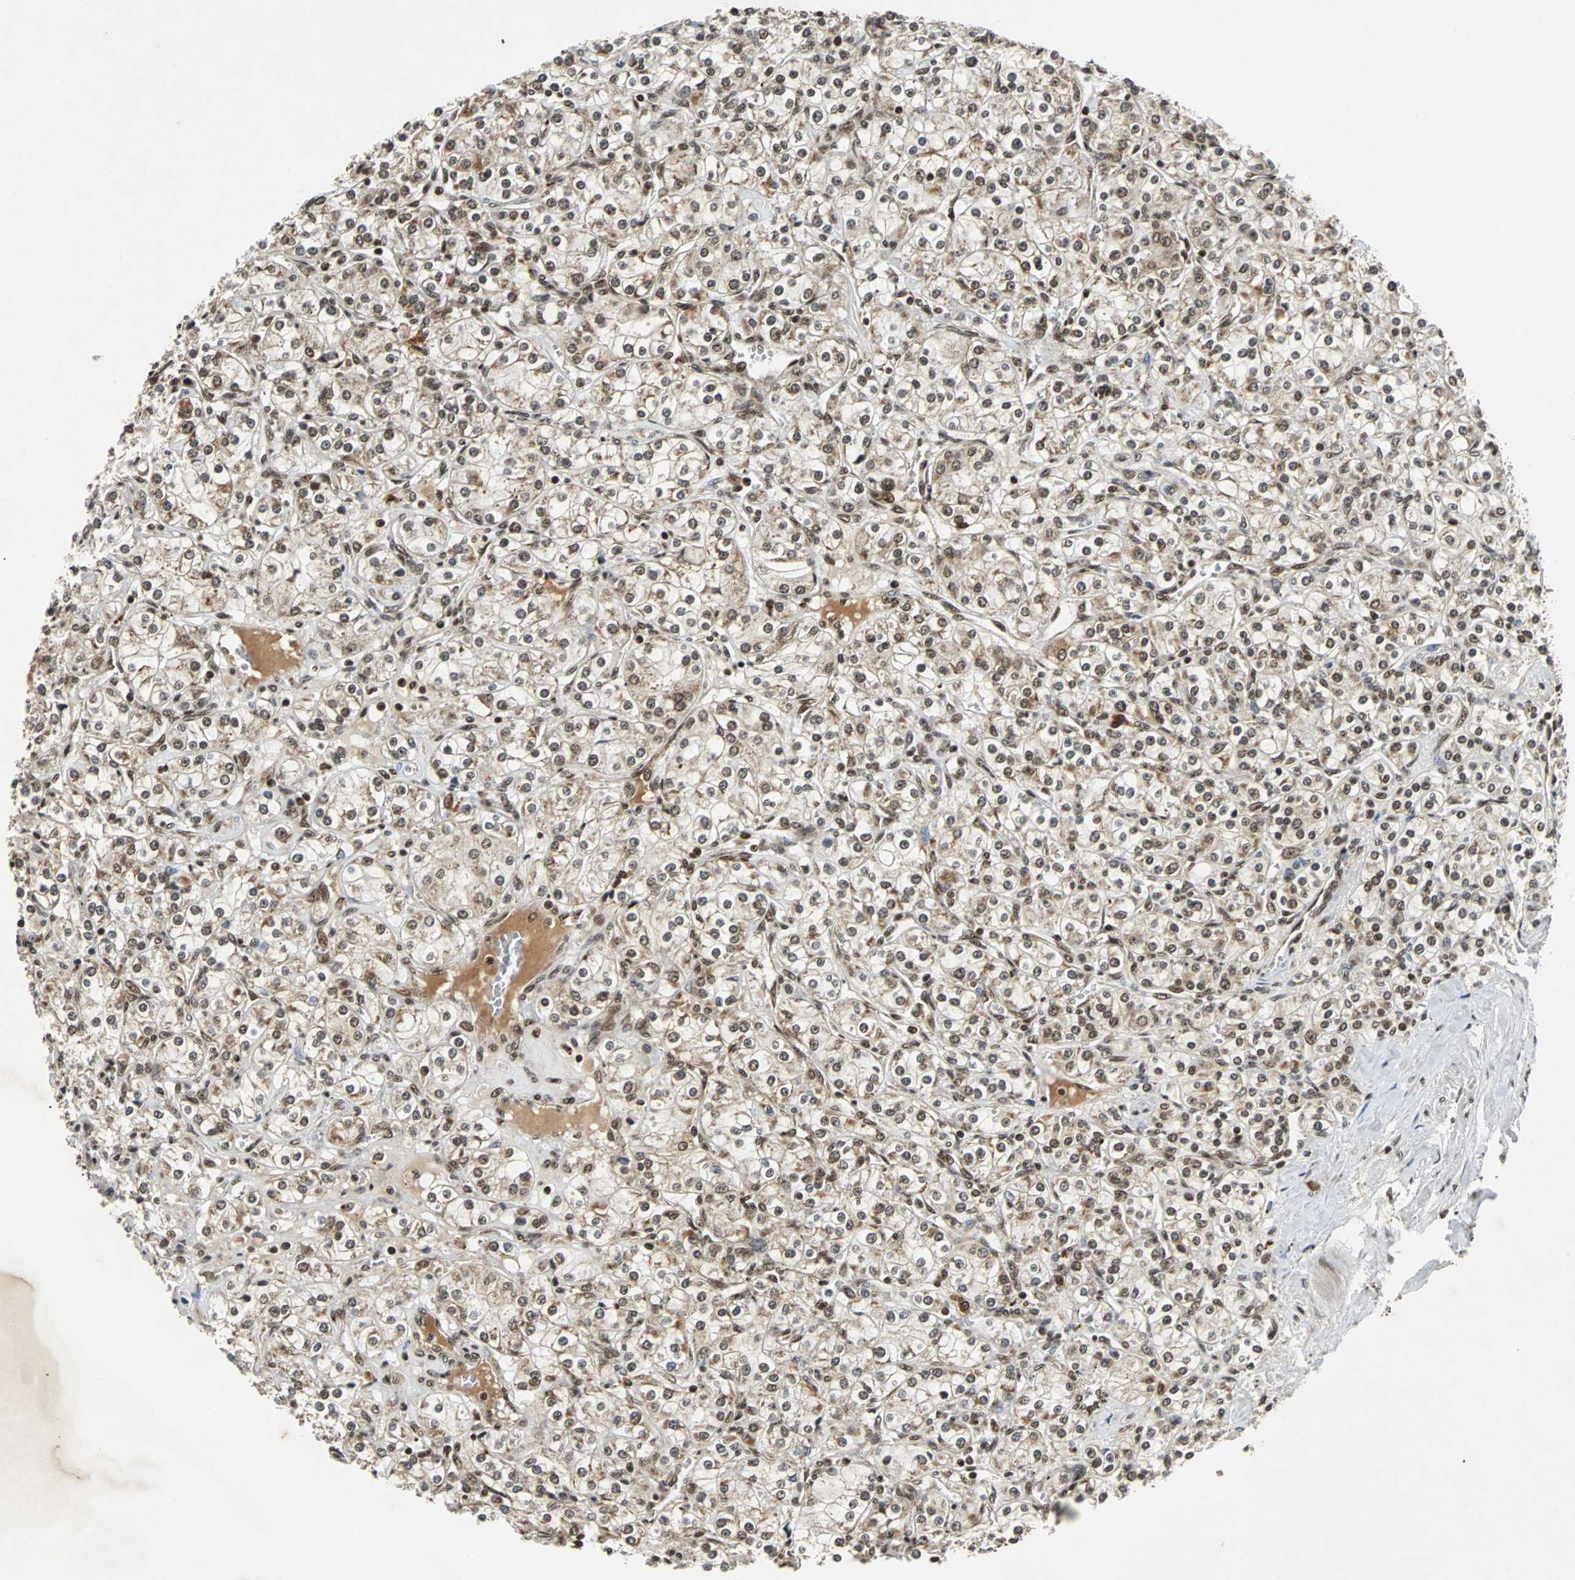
{"staining": {"intensity": "moderate", "quantity": ">75%", "location": "nuclear"}, "tissue": "renal cancer", "cell_type": "Tumor cells", "image_type": "cancer", "snomed": [{"axis": "morphology", "description": "Adenocarcinoma, NOS"}, {"axis": "topography", "description": "Kidney"}], "caption": "A medium amount of moderate nuclear staining is appreciated in approximately >75% of tumor cells in renal adenocarcinoma tissue. The staining was performed using DAB (3,3'-diaminobenzidine), with brown indicating positive protein expression. Nuclei are stained blue with hematoxylin.", "gene": "TAF5", "patient": {"sex": "male", "age": 77}}